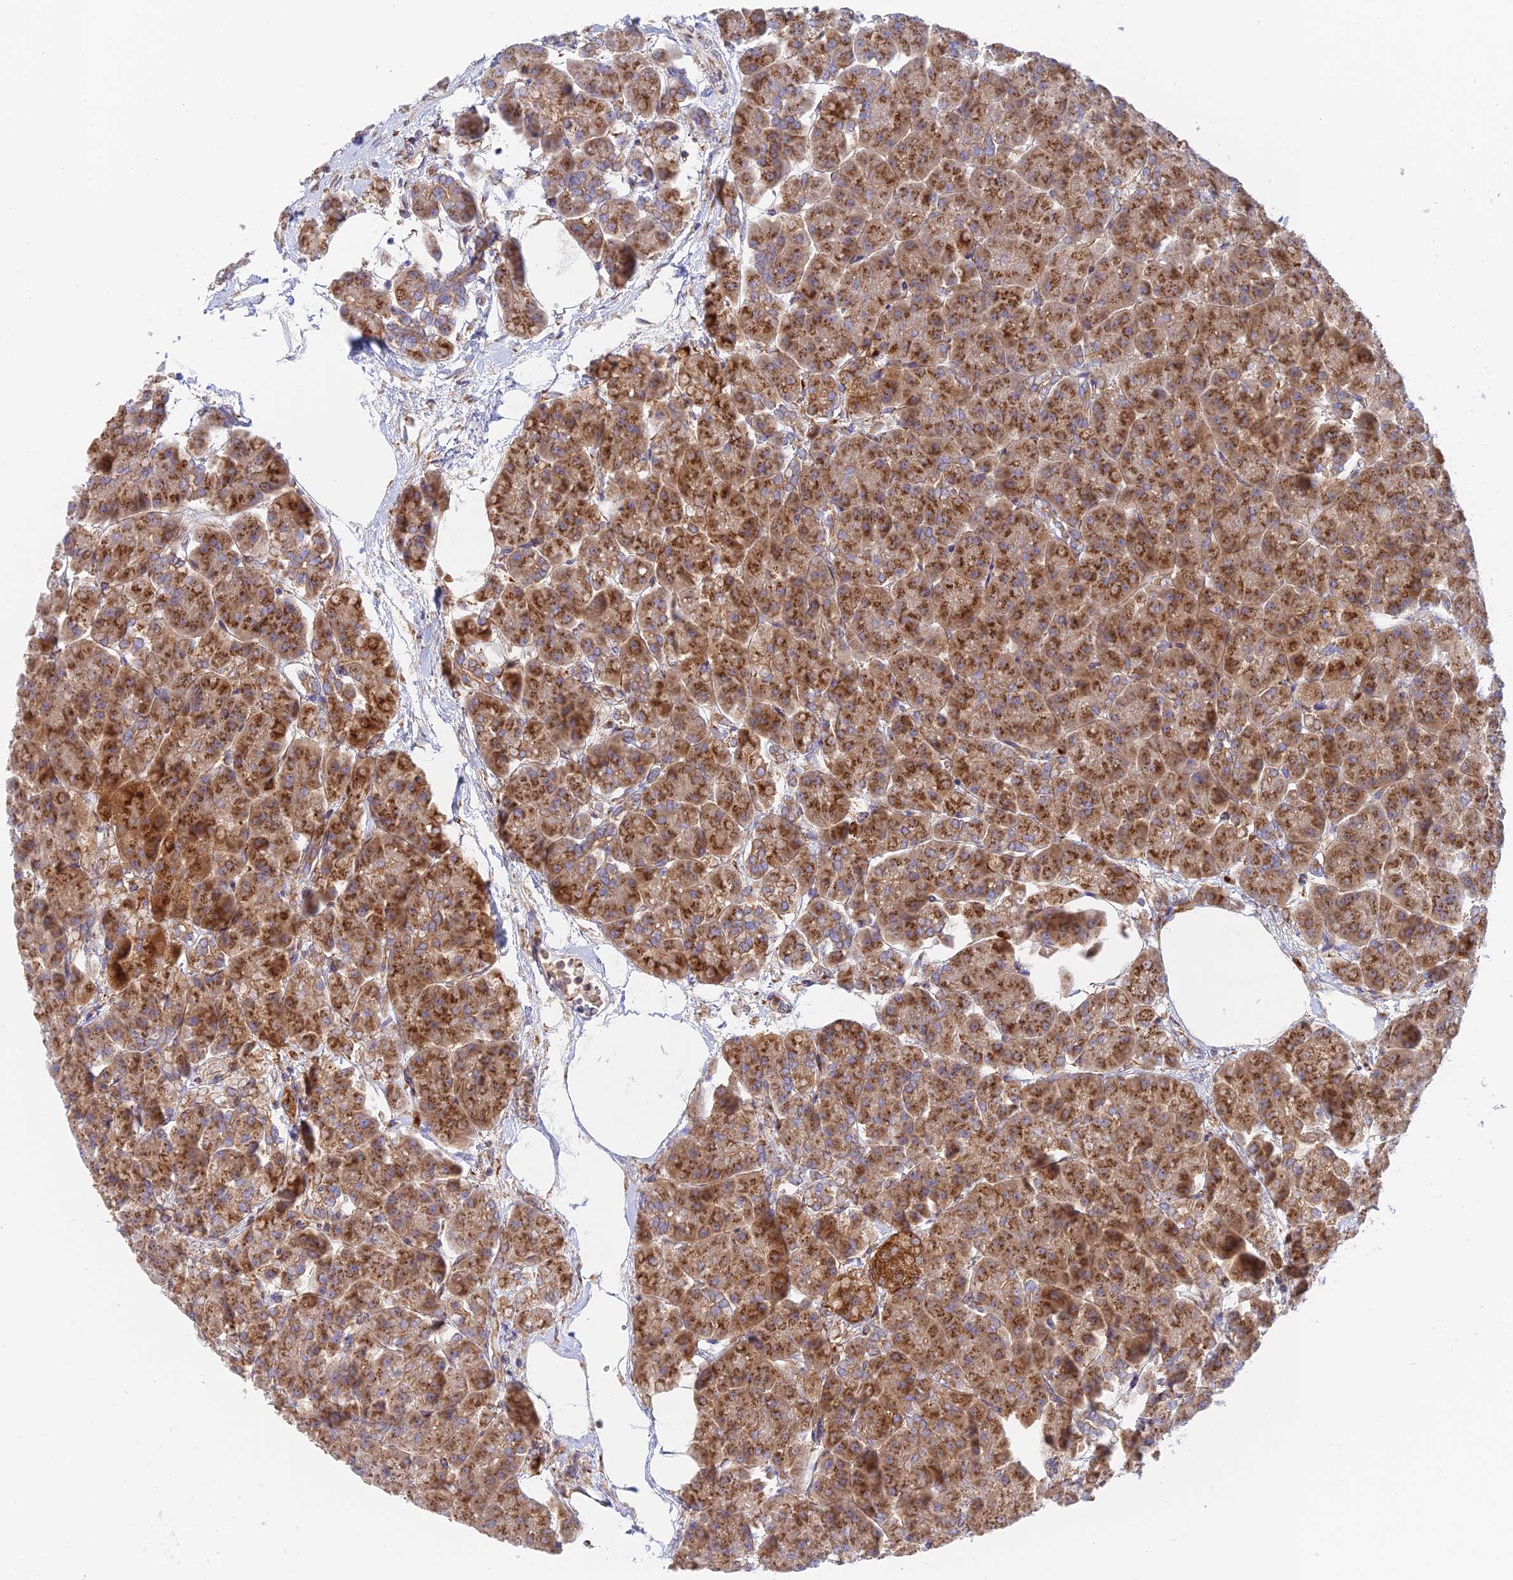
{"staining": {"intensity": "strong", "quantity": ">75%", "location": "cytoplasmic/membranous"}, "tissue": "pancreas", "cell_type": "Exocrine glandular cells", "image_type": "normal", "snomed": [{"axis": "morphology", "description": "Normal tissue, NOS"}, {"axis": "topography", "description": "Pancreas"}], "caption": "High-power microscopy captured an immunohistochemistry photomicrograph of unremarkable pancreas, revealing strong cytoplasmic/membranous positivity in about >75% of exocrine glandular cells.", "gene": "GOLGA3", "patient": {"sex": "female", "age": 70}}